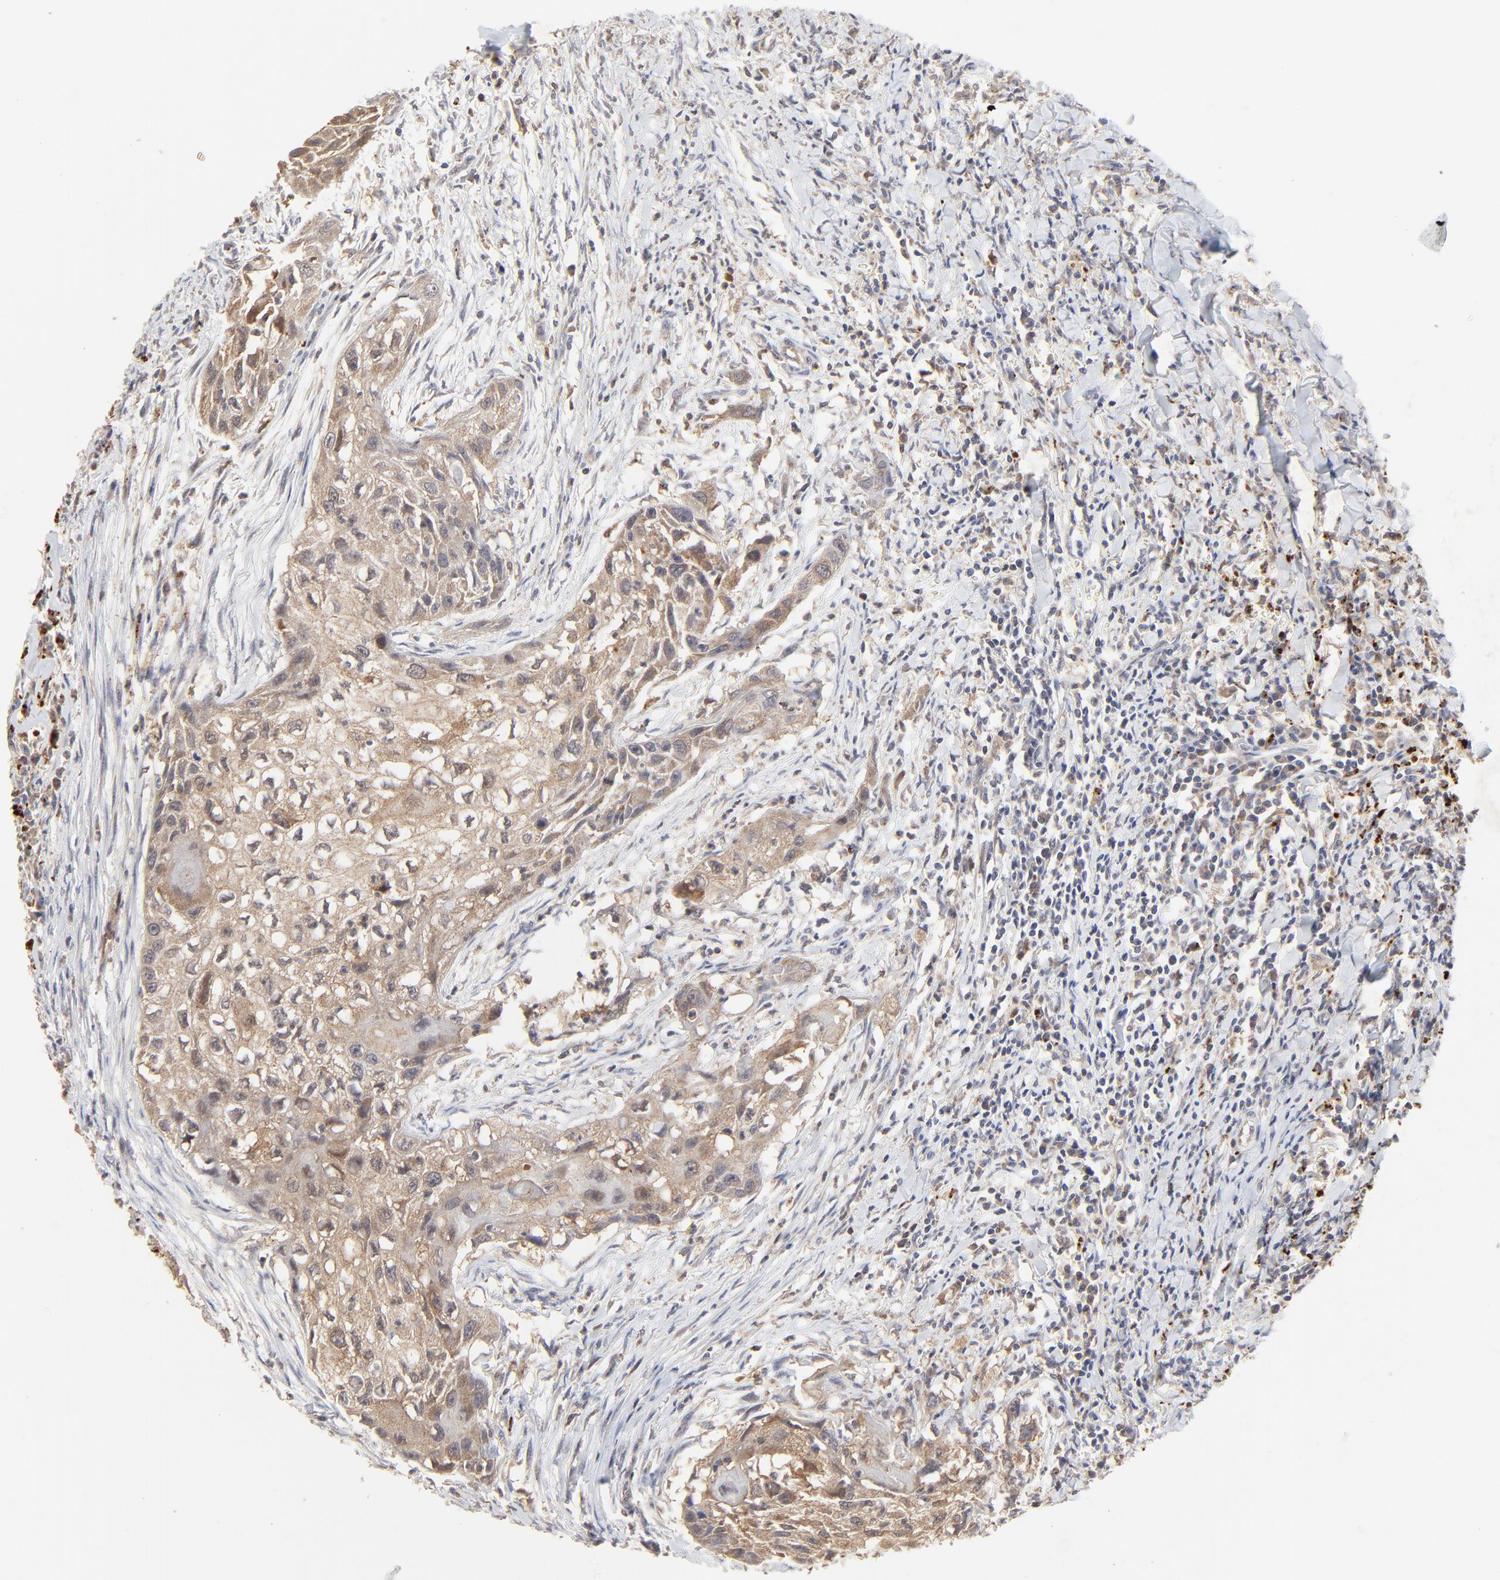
{"staining": {"intensity": "strong", "quantity": ">75%", "location": "cytoplasmic/membranous,nuclear"}, "tissue": "head and neck cancer", "cell_type": "Tumor cells", "image_type": "cancer", "snomed": [{"axis": "morphology", "description": "Squamous cell carcinoma, NOS"}, {"axis": "topography", "description": "Head-Neck"}], "caption": "Immunohistochemistry (IHC) of human head and neck cancer displays high levels of strong cytoplasmic/membranous and nuclear positivity in about >75% of tumor cells.", "gene": "LGALS3", "patient": {"sex": "male", "age": 64}}